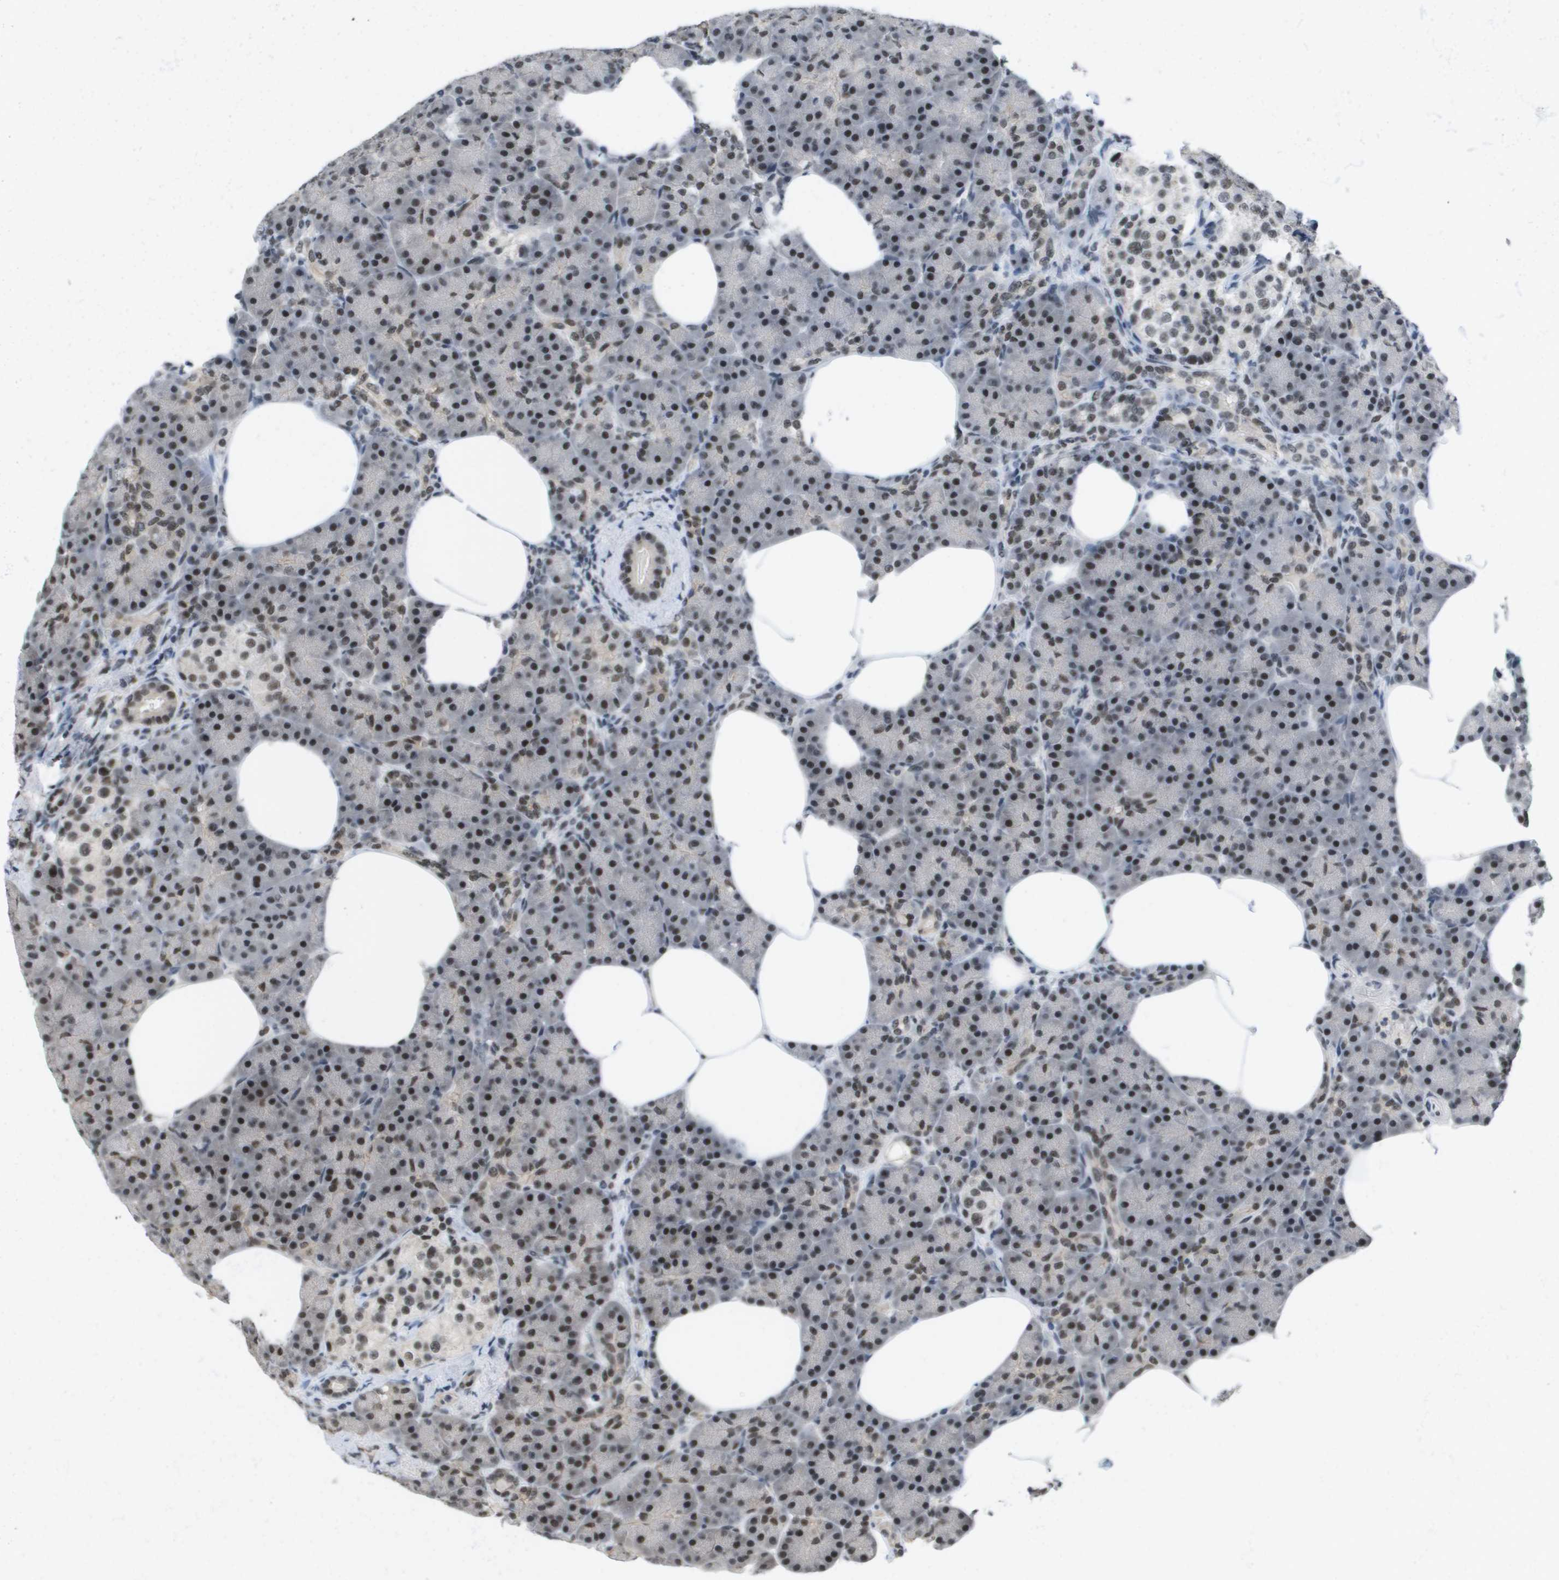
{"staining": {"intensity": "moderate", "quantity": "25%-75%", "location": "nuclear"}, "tissue": "pancreas", "cell_type": "Exocrine glandular cells", "image_type": "normal", "snomed": [{"axis": "morphology", "description": "Normal tissue, NOS"}, {"axis": "topography", "description": "Pancreas"}], "caption": "Protein expression analysis of unremarkable human pancreas reveals moderate nuclear expression in approximately 25%-75% of exocrine glandular cells. Nuclei are stained in blue.", "gene": "ISY1", "patient": {"sex": "female", "age": 70}}